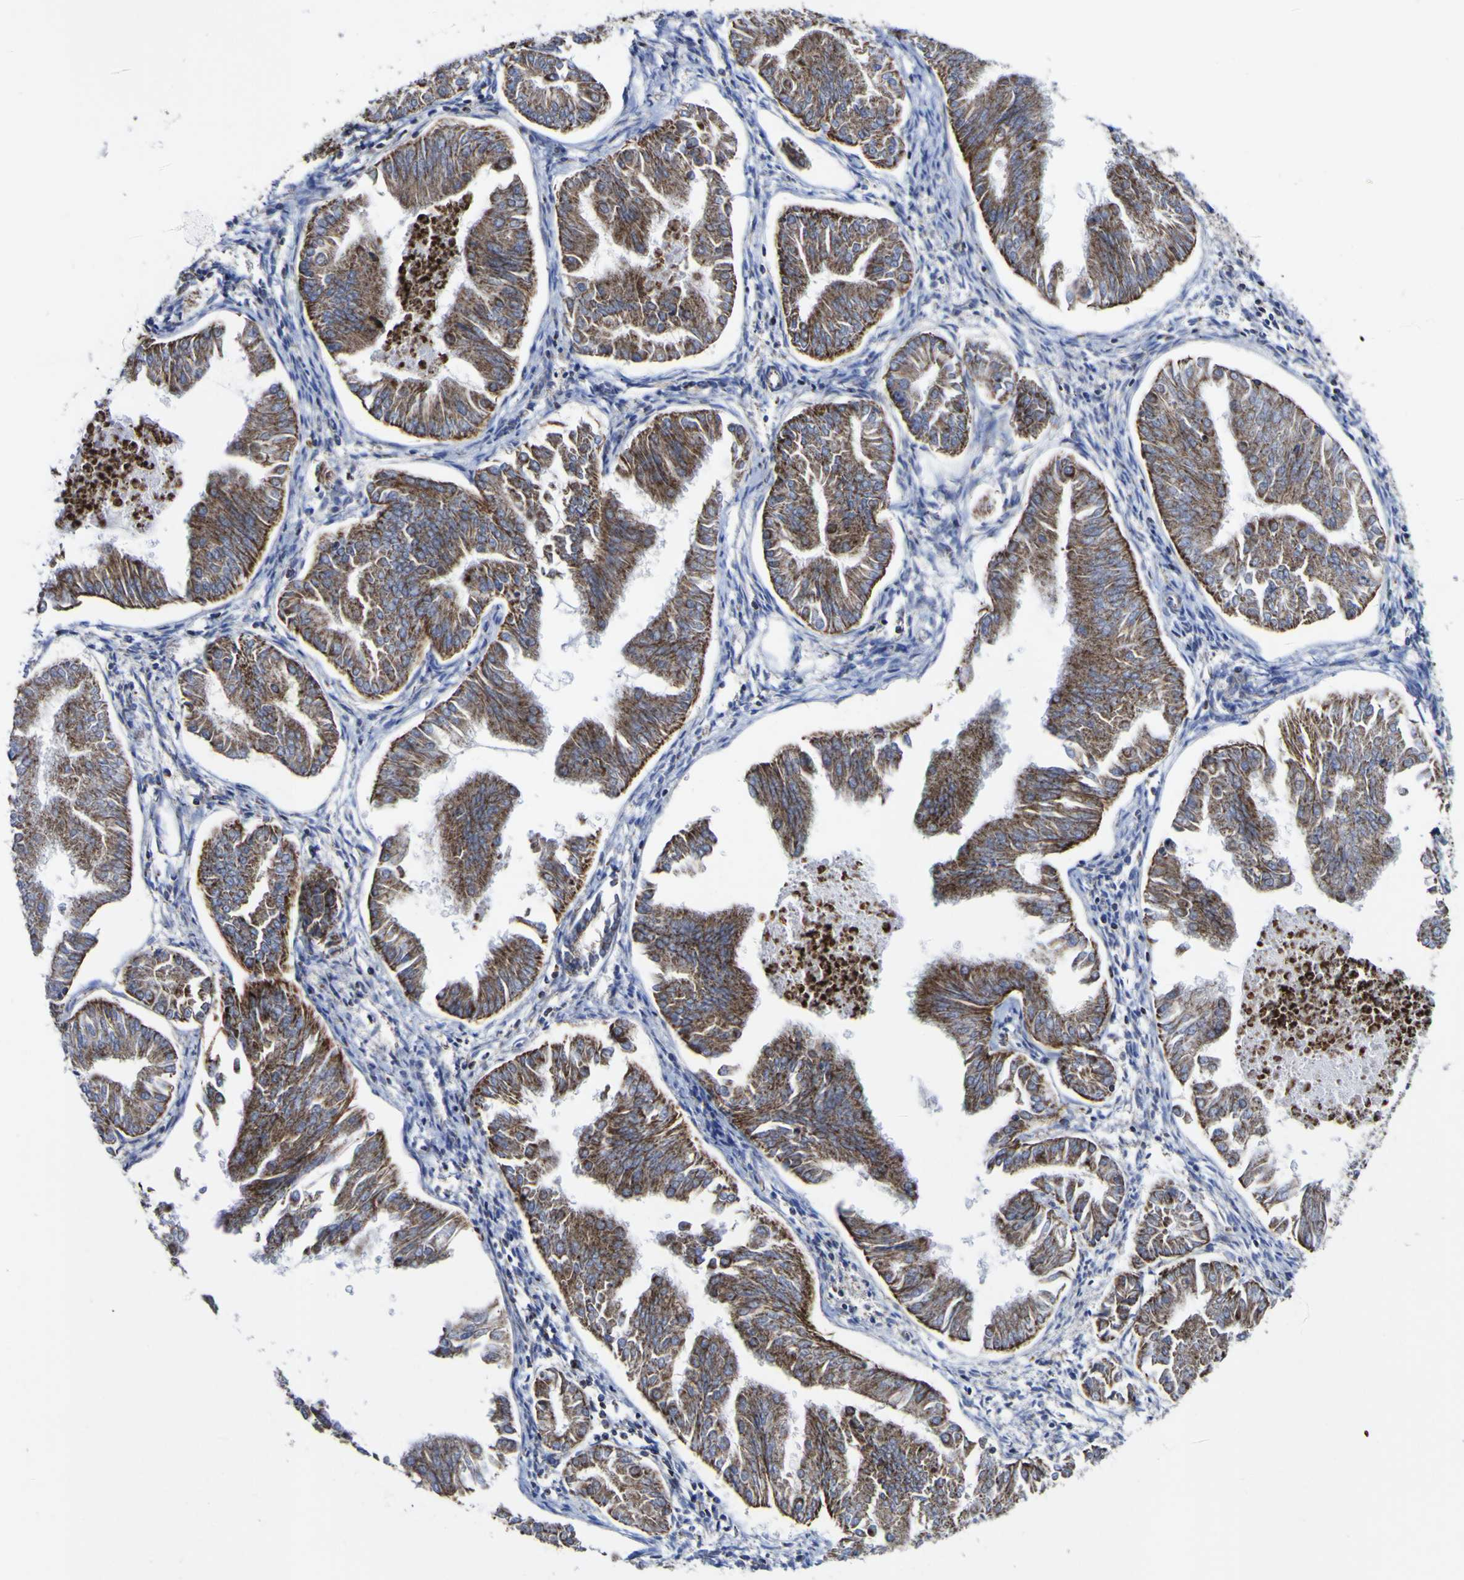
{"staining": {"intensity": "moderate", "quantity": ">75%", "location": "cytoplasmic/membranous"}, "tissue": "endometrial cancer", "cell_type": "Tumor cells", "image_type": "cancer", "snomed": [{"axis": "morphology", "description": "Adenocarcinoma, NOS"}, {"axis": "topography", "description": "Endometrium"}], "caption": "Endometrial cancer (adenocarcinoma) tissue shows moderate cytoplasmic/membranous positivity in approximately >75% of tumor cells, visualized by immunohistochemistry.", "gene": "CCDC90B", "patient": {"sex": "female", "age": 53}}